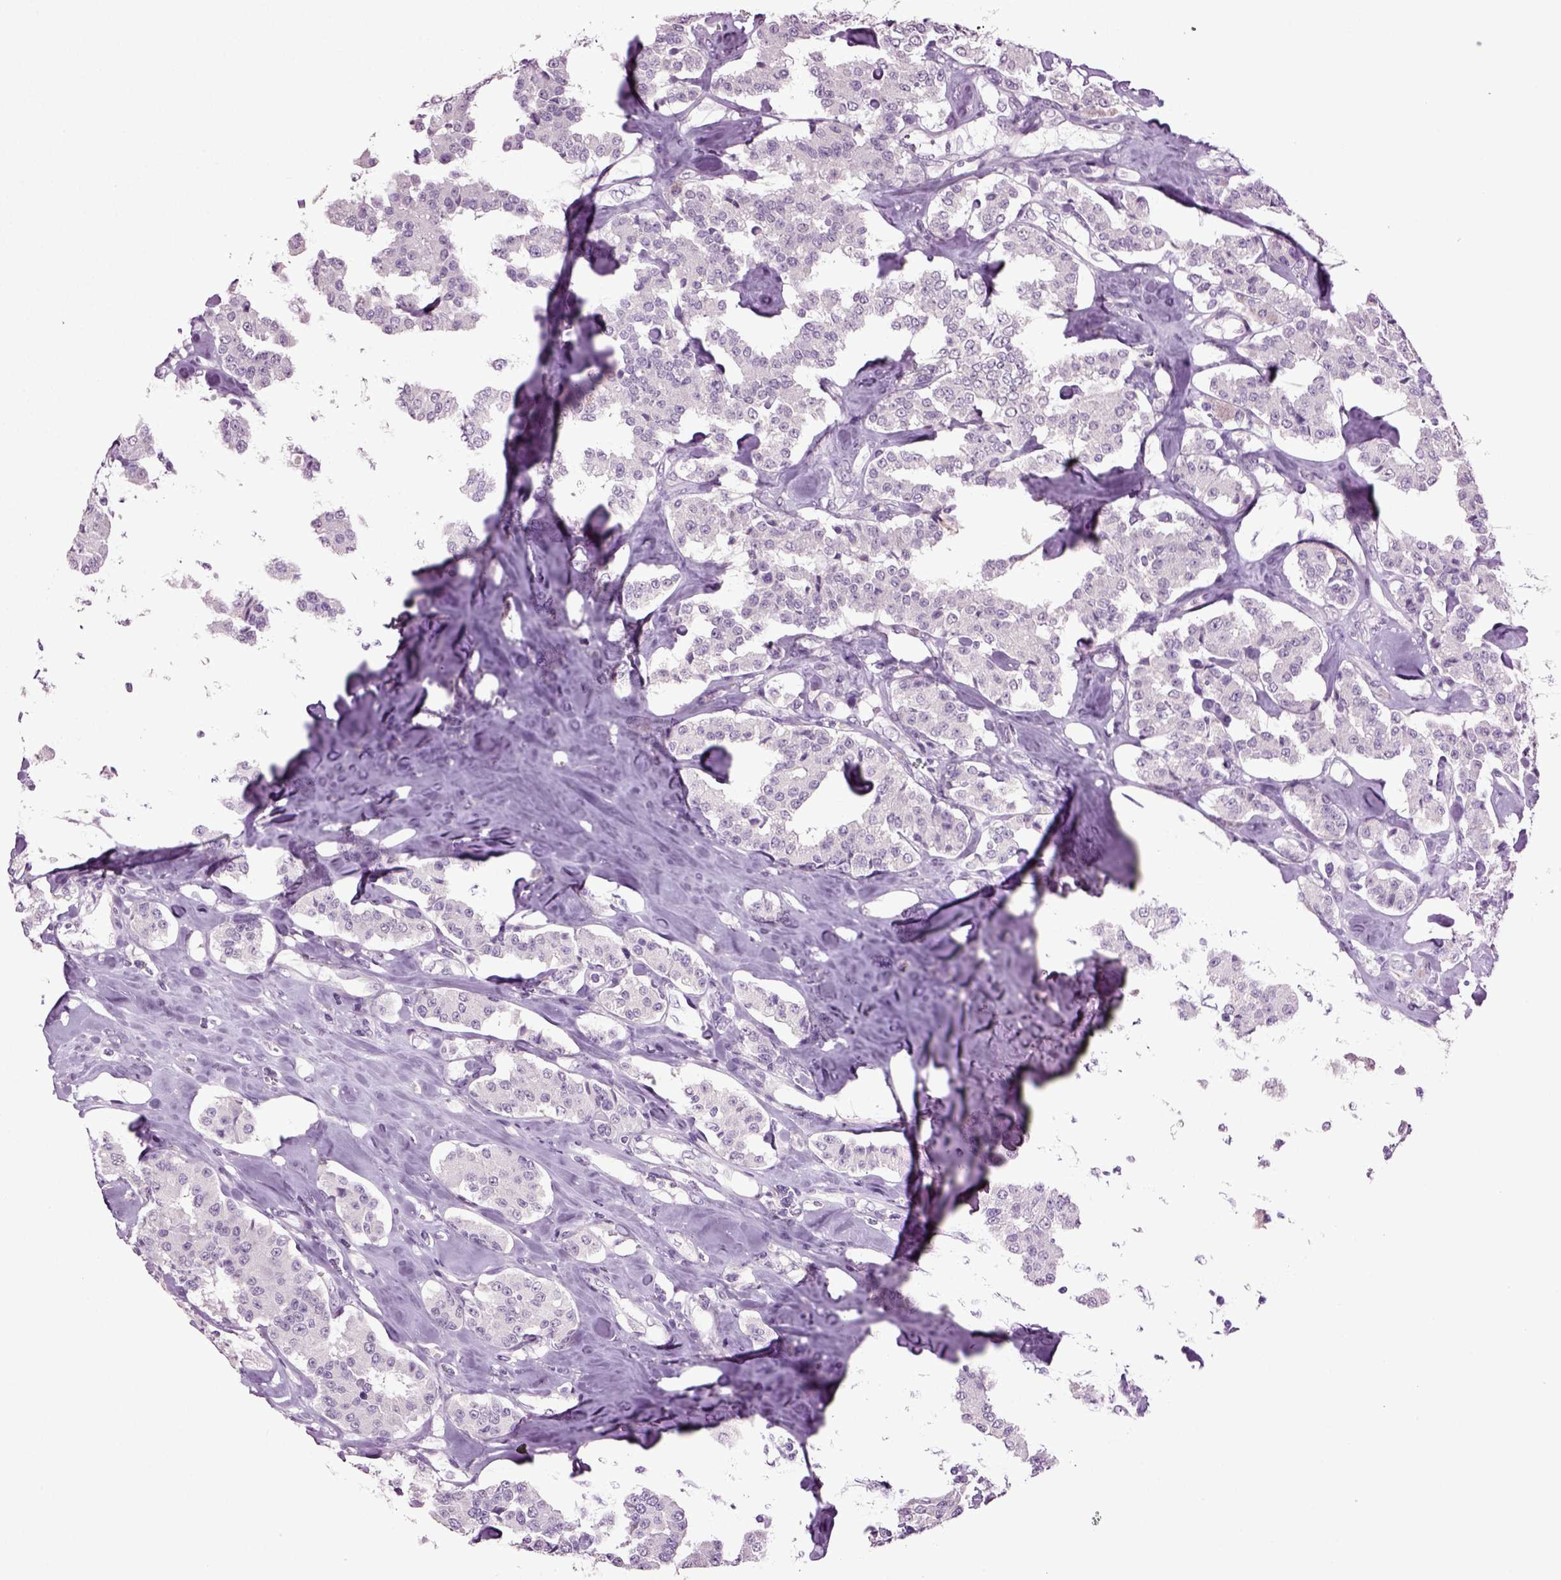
{"staining": {"intensity": "negative", "quantity": "none", "location": "none"}, "tissue": "carcinoid", "cell_type": "Tumor cells", "image_type": "cancer", "snomed": [{"axis": "morphology", "description": "Carcinoid, malignant, NOS"}, {"axis": "topography", "description": "Pancreas"}], "caption": "Photomicrograph shows no protein positivity in tumor cells of carcinoid tissue. The staining is performed using DAB brown chromogen with nuclei counter-stained in using hematoxylin.", "gene": "SLC17A6", "patient": {"sex": "male", "age": 41}}